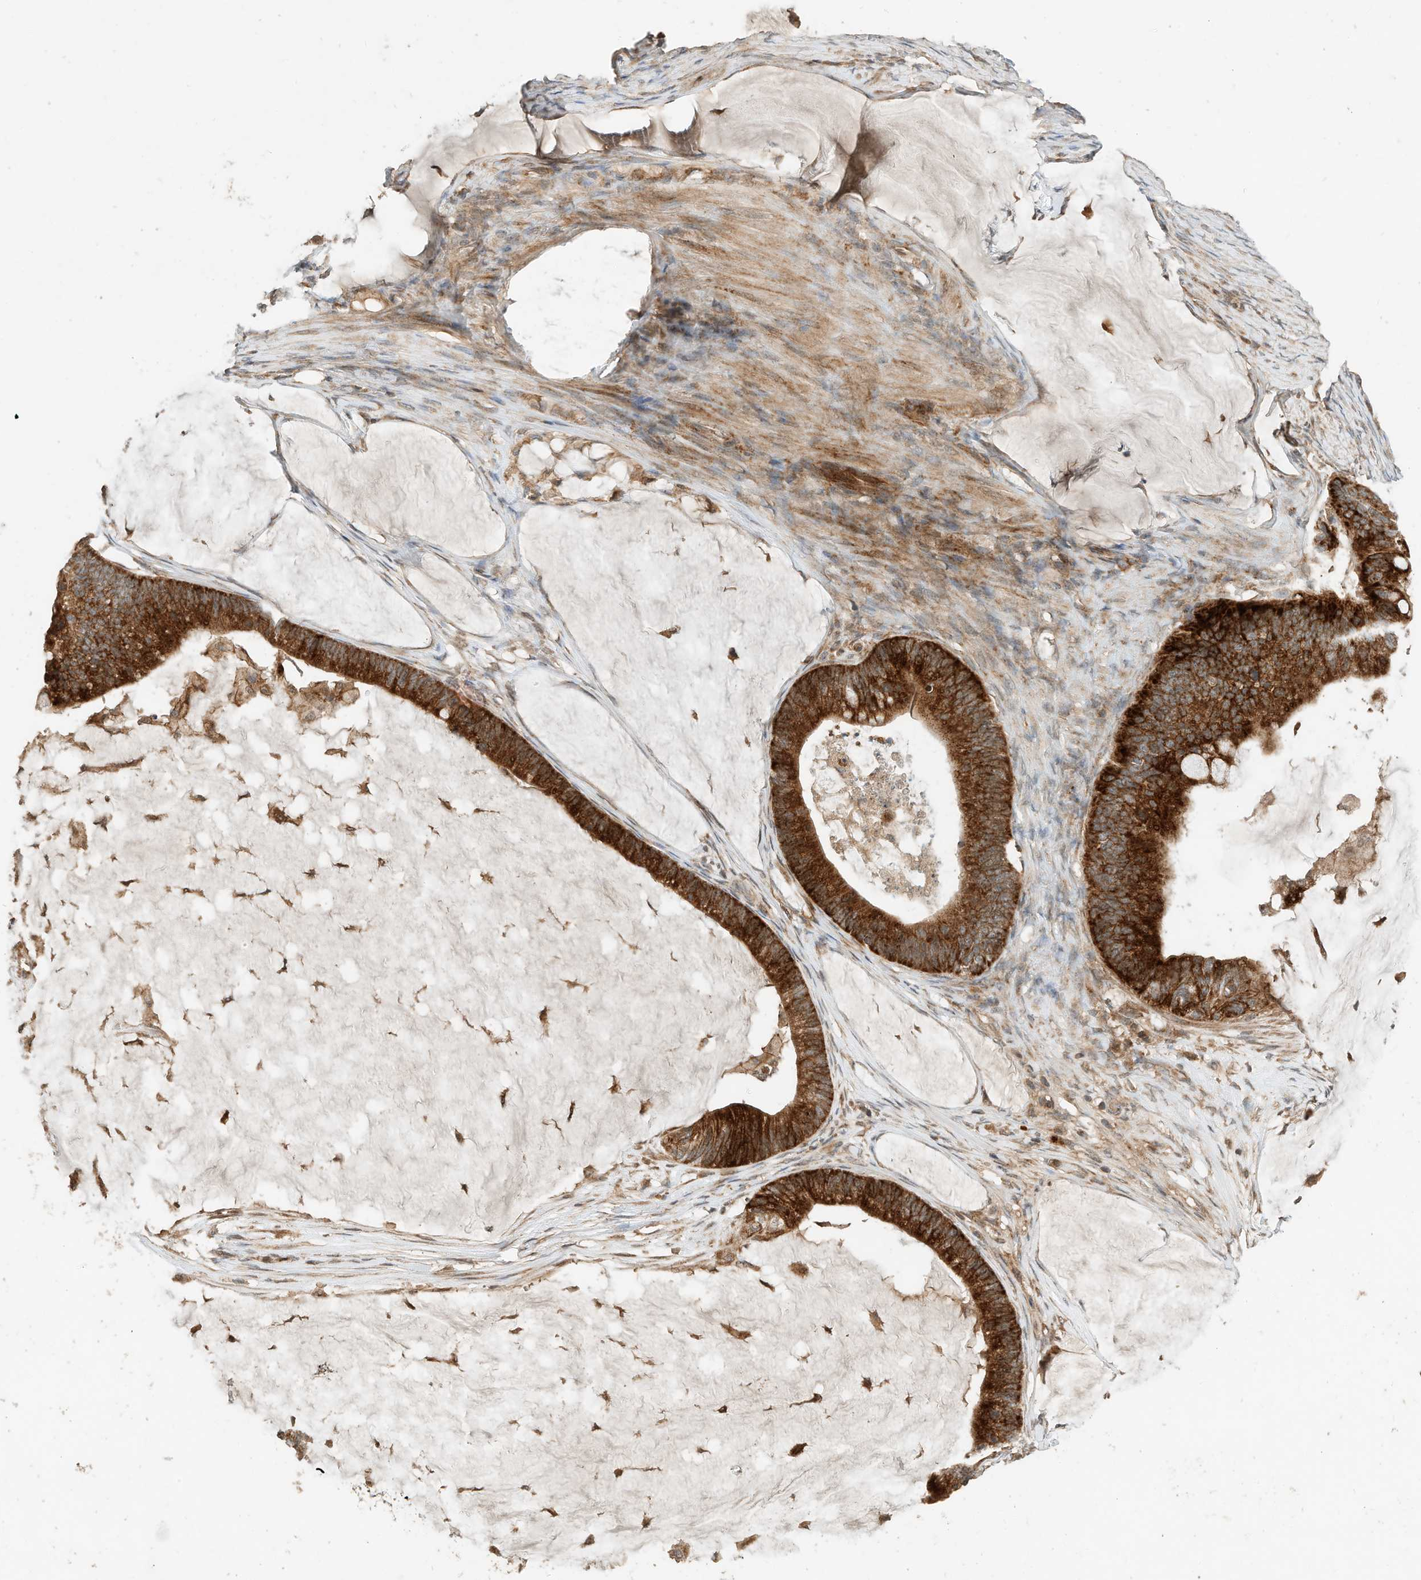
{"staining": {"intensity": "strong", "quantity": ">75%", "location": "cytoplasmic/membranous"}, "tissue": "ovarian cancer", "cell_type": "Tumor cells", "image_type": "cancer", "snomed": [{"axis": "morphology", "description": "Cystadenocarcinoma, mucinous, NOS"}, {"axis": "topography", "description": "Ovary"}], "caption": "Immunohistochemistry (DAB) staining of human ovarian cancer displays strong cytoplasmic/membranous protein staining in about >75% of tumor cells.", "gene": "CPAMD8", "patient": {"sex": "female", "age": 61}}